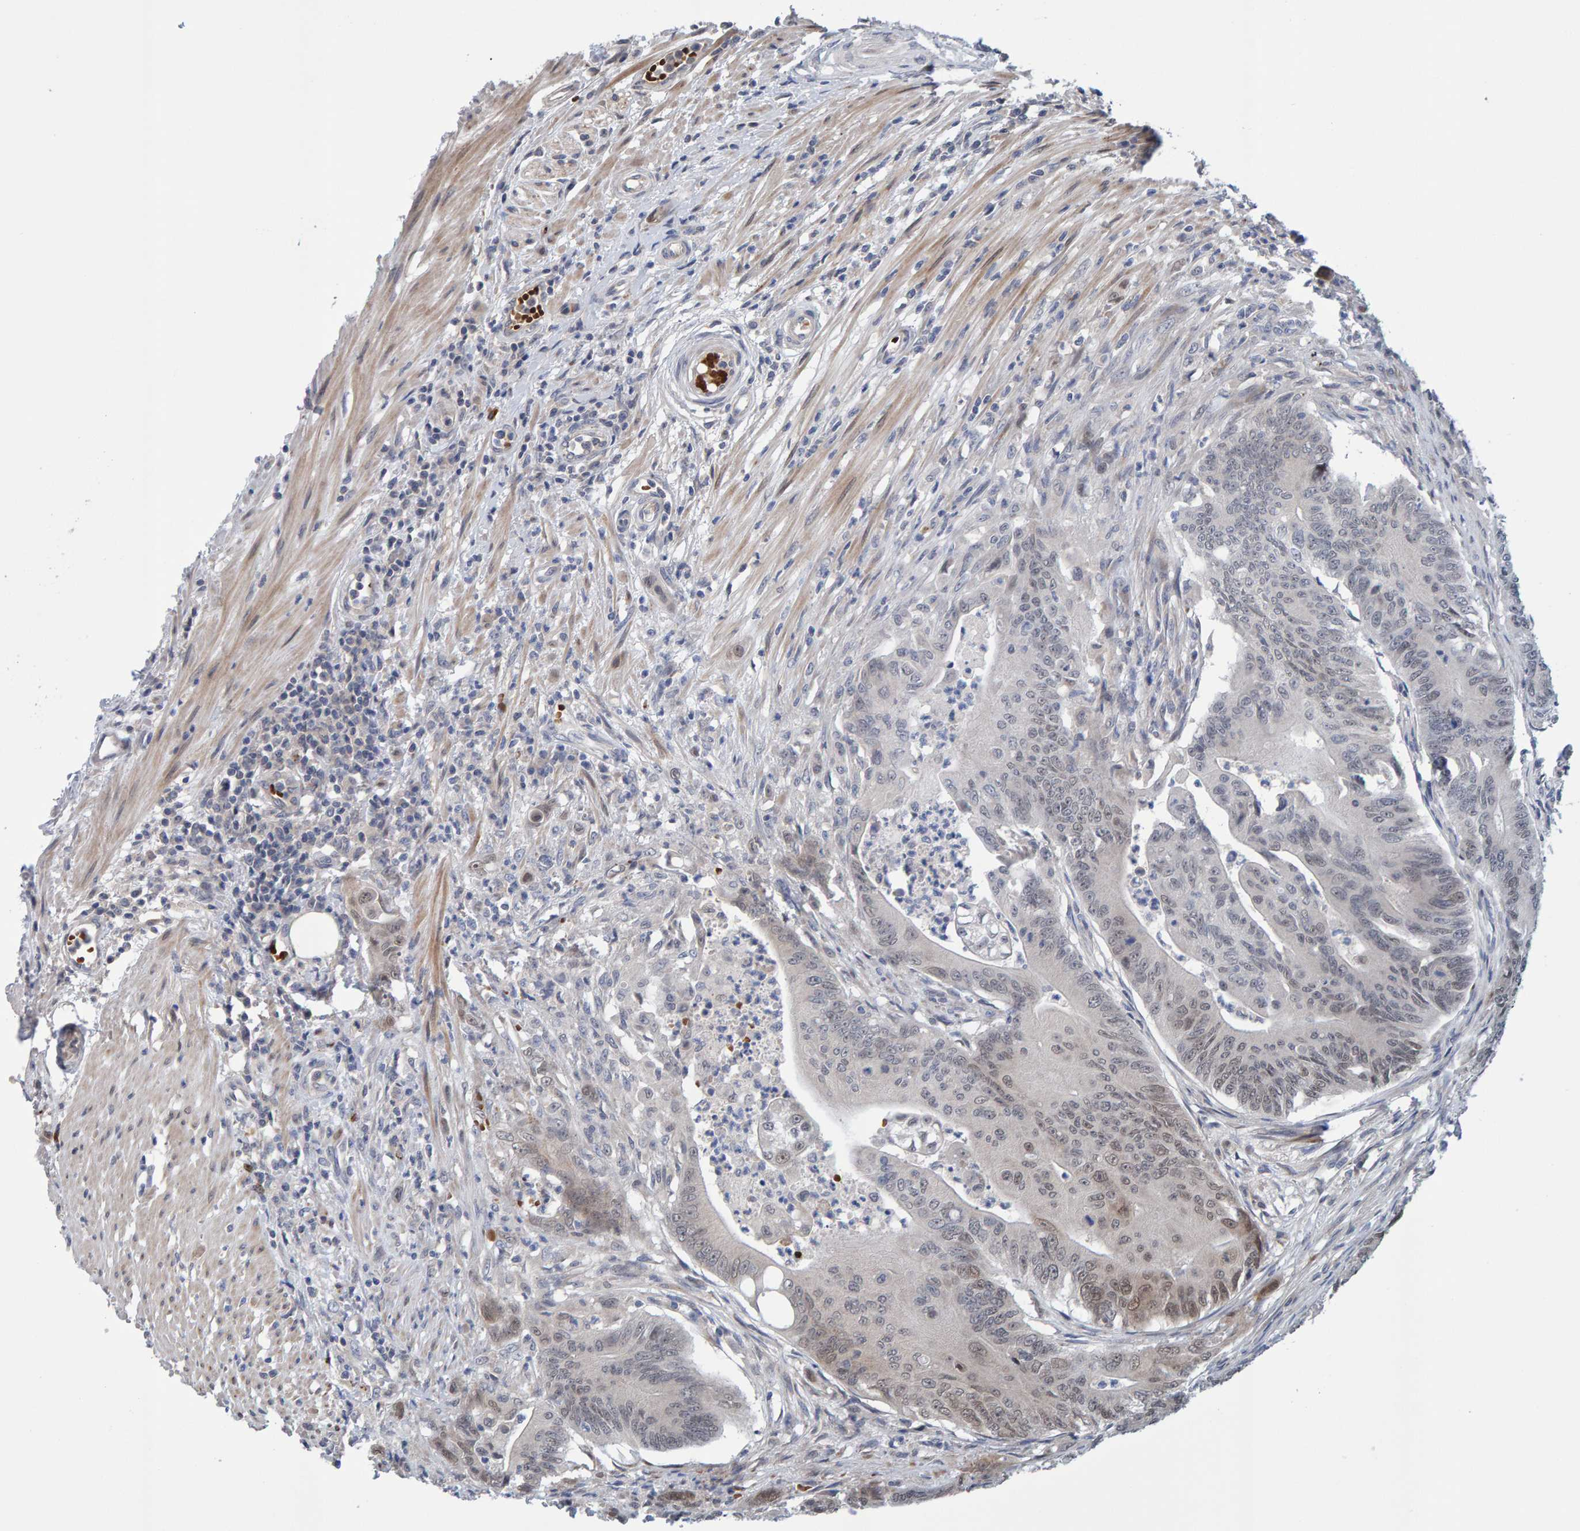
{"staining": {"intensity": "weak", "quantity": "<25%", "location": "nuclear"}, "tissue": "colorectal cancer", "cell_type": "Tumor cells", "image_type": "cancer", "snomed": [{"axis": "morphology", "description": "Adenoma, NOS"}, {"axis": "morphology", "description": "Adenocarcinoma, NOS"}, {"axis": "topography", "description": "Colon"}], "caption": "Human adenoma (colorectal) stained for a protein using IHC reveals no positivity in tumor cells.", "gene": "MFSD6L", "patient": {"sex": "male", "age": 79}}